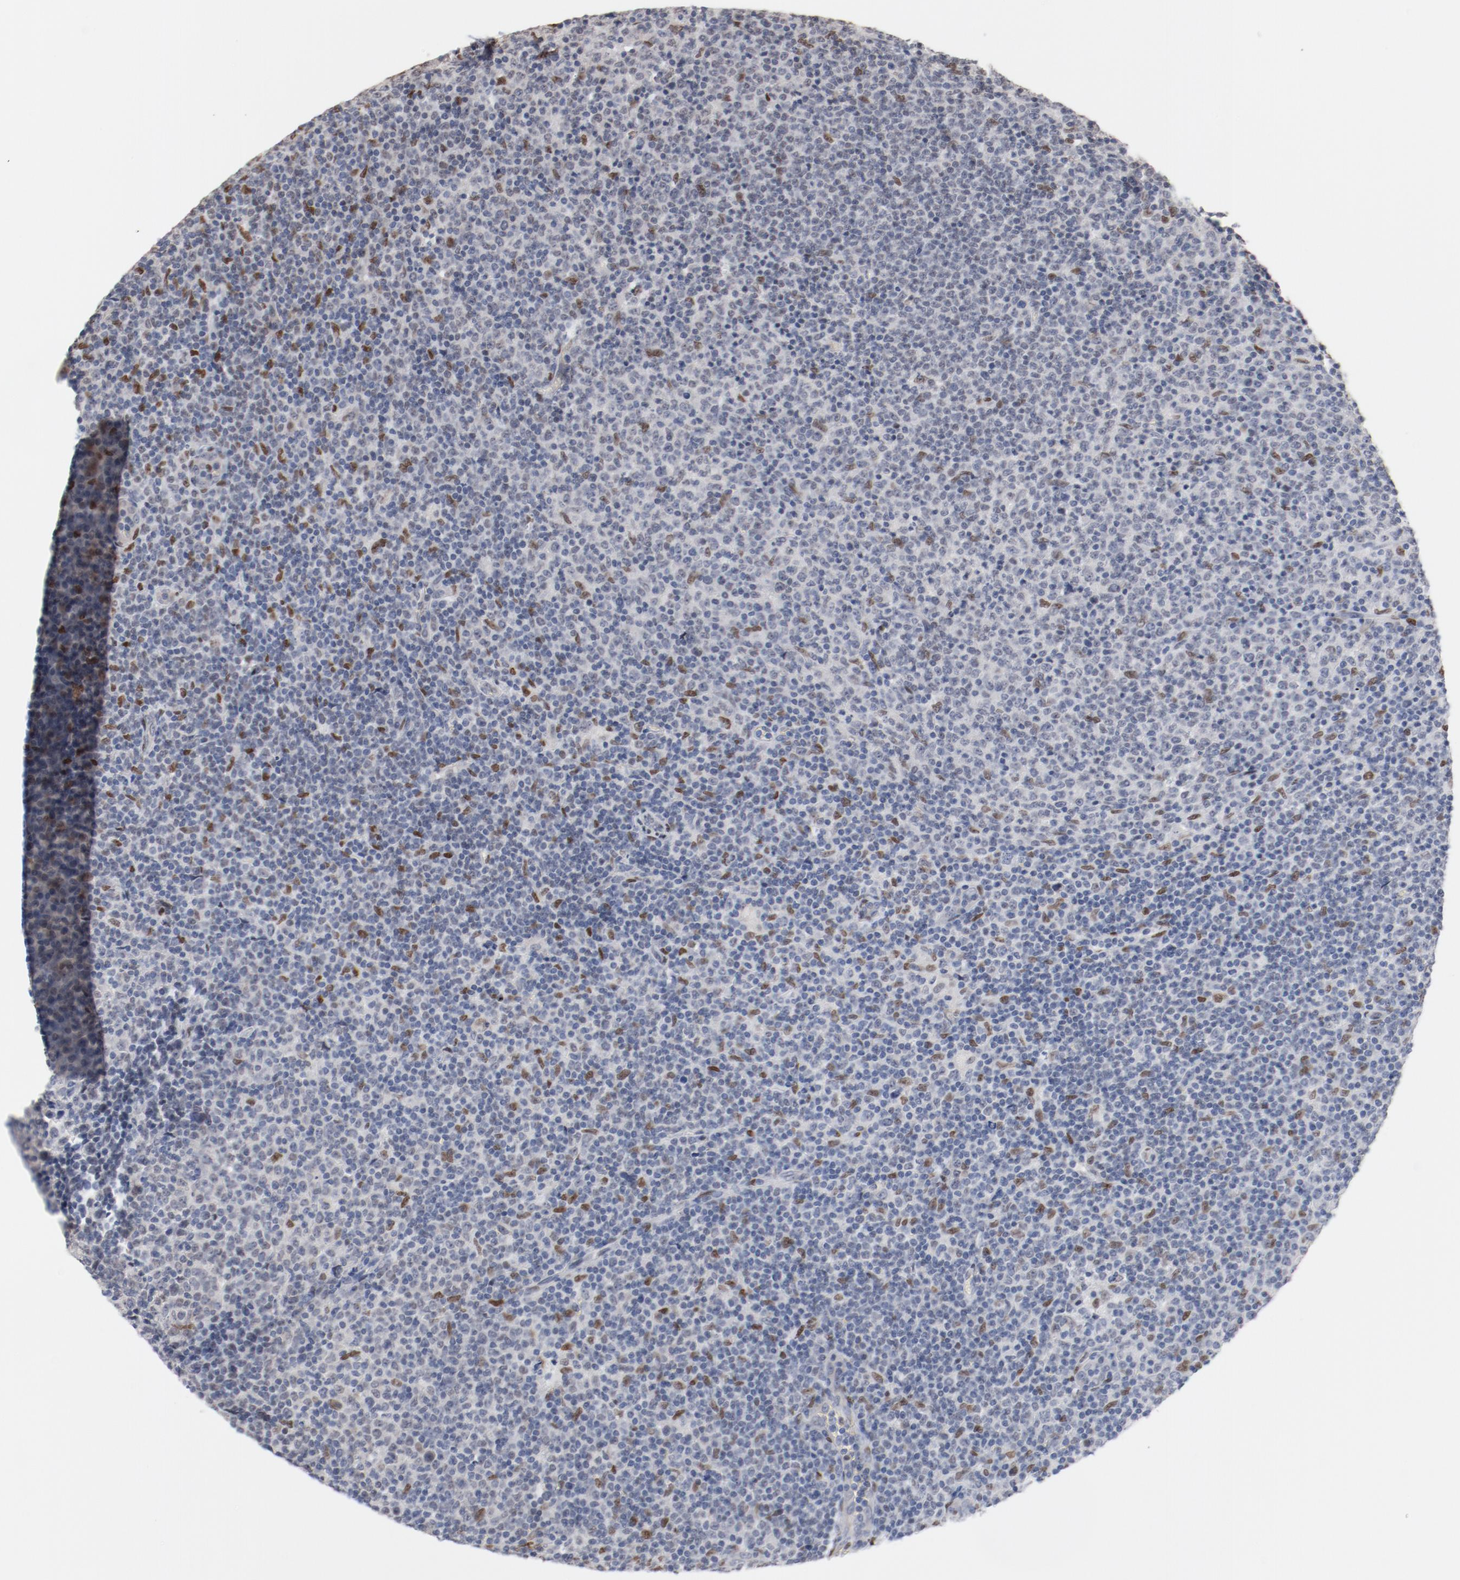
{"staining": {"intensity": "negative", "quantity": "none", "location": "none"}, "tissue": "lymphoma", "cell_type": "Tumor cells", "image_type": "cancer", "snomed": [{"axis": "morphology", "description": "Malignant lymphoma, non-Hodgkin's type, Low grade"}, {"axis": "topography", "description": "Lymph node"}], "caption": "This is an immunohistochemistry (IHC) histopathology image of lymphoma. There is no expression in tumor cells.", "gene": "ZEB2", "patient": {"sex": "male", "age": 70}}